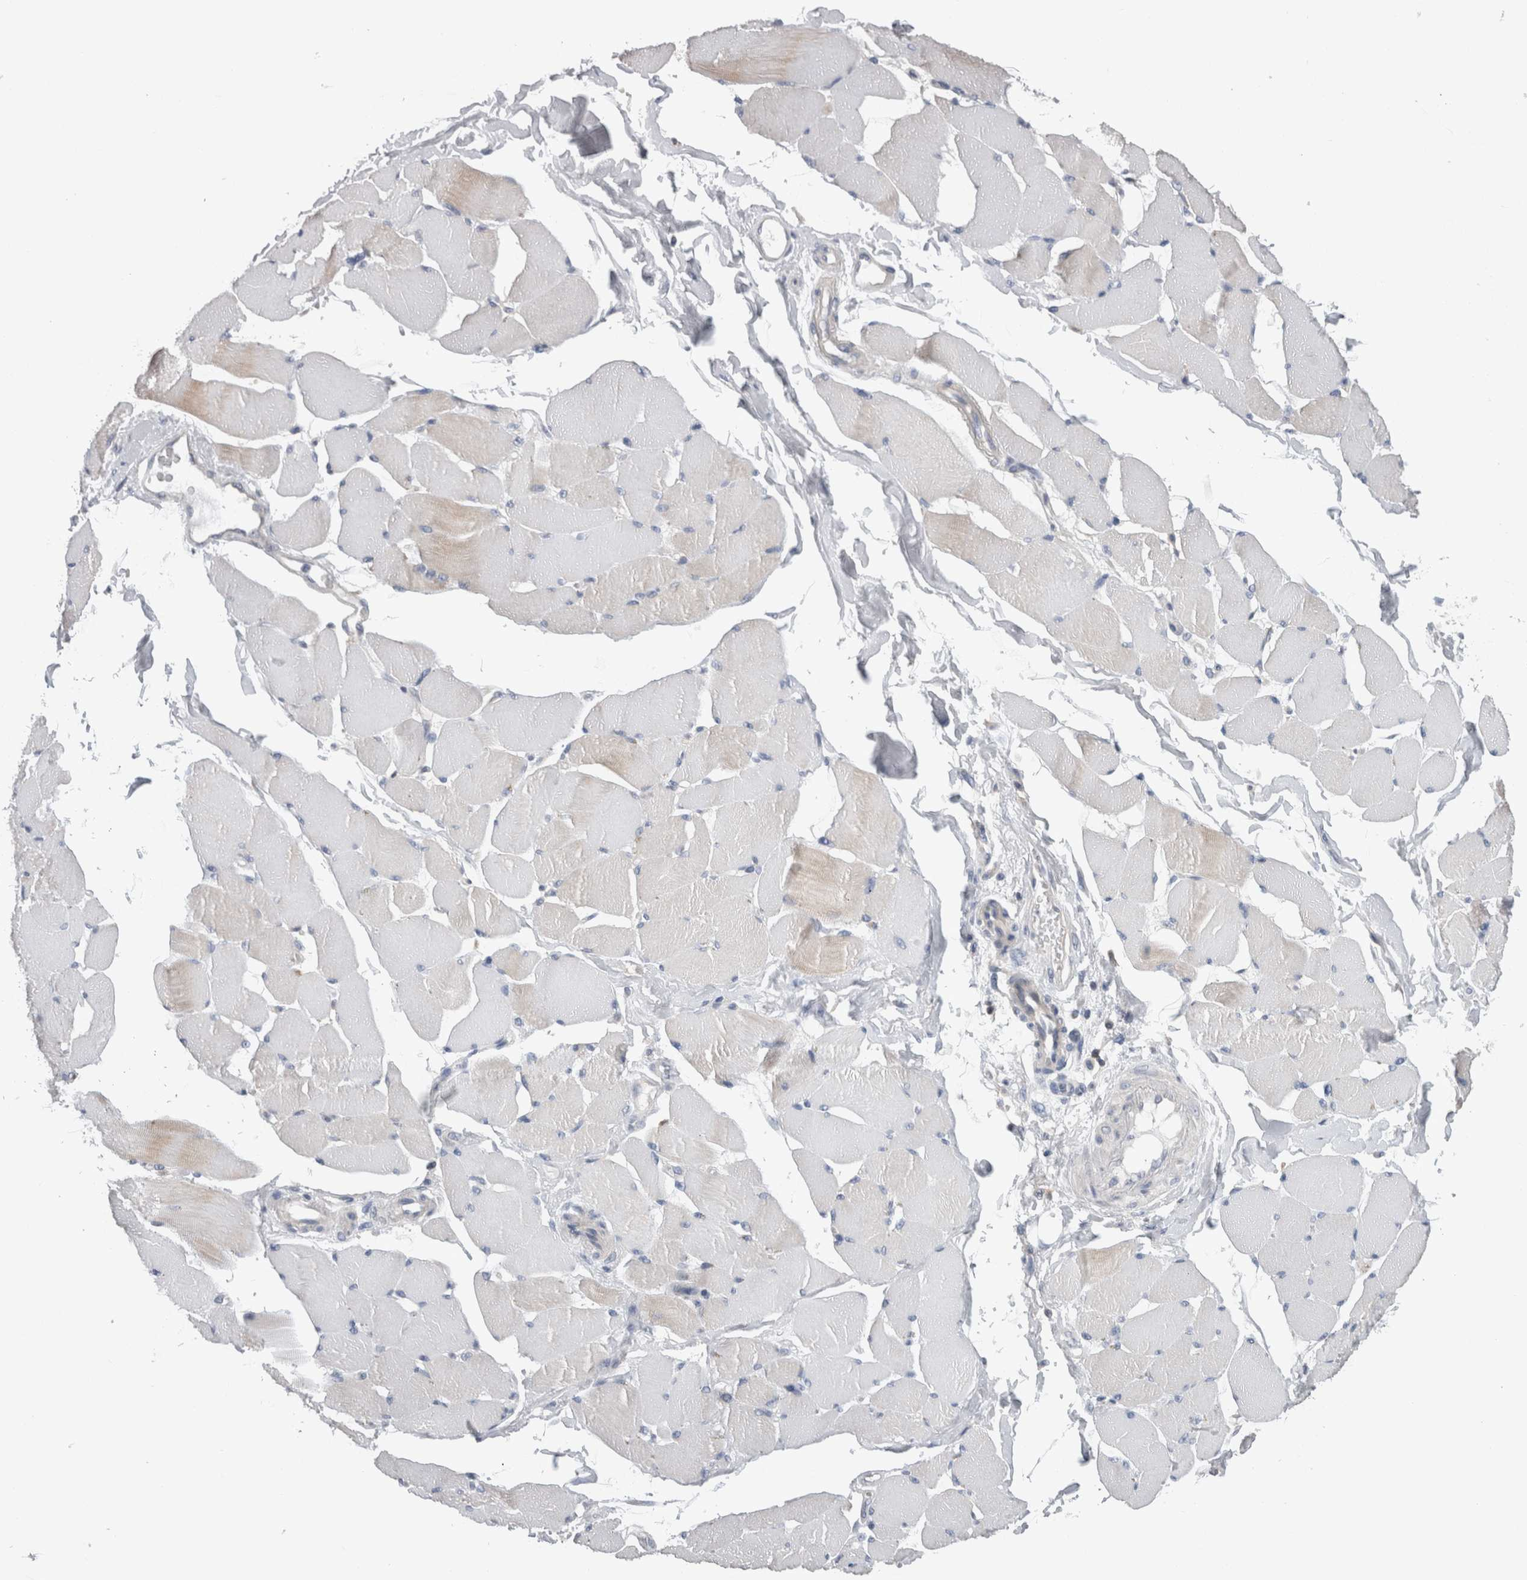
{"staining": {"intensity": "weak", "quantity": "<25%", "location": "cytoplasmic/membranous"}, "tissue": "skeletal muscle", "cell_type": "Myocytes", "image_type": "normal", "snomed": [{"axis": "morphology", "description": "Normal tissue, NOS"}, {"axis": "topography", "description": "Skin"}, {"axis": "topography", "description": "Skeletal muscle"}], "caption": "Skeletal muscle stained for a protein using immunohistochemistry (IHC) reveals no expression myocytes.", "gene": "DCTN6", "patient": {"sex": "male", "age": 83}}